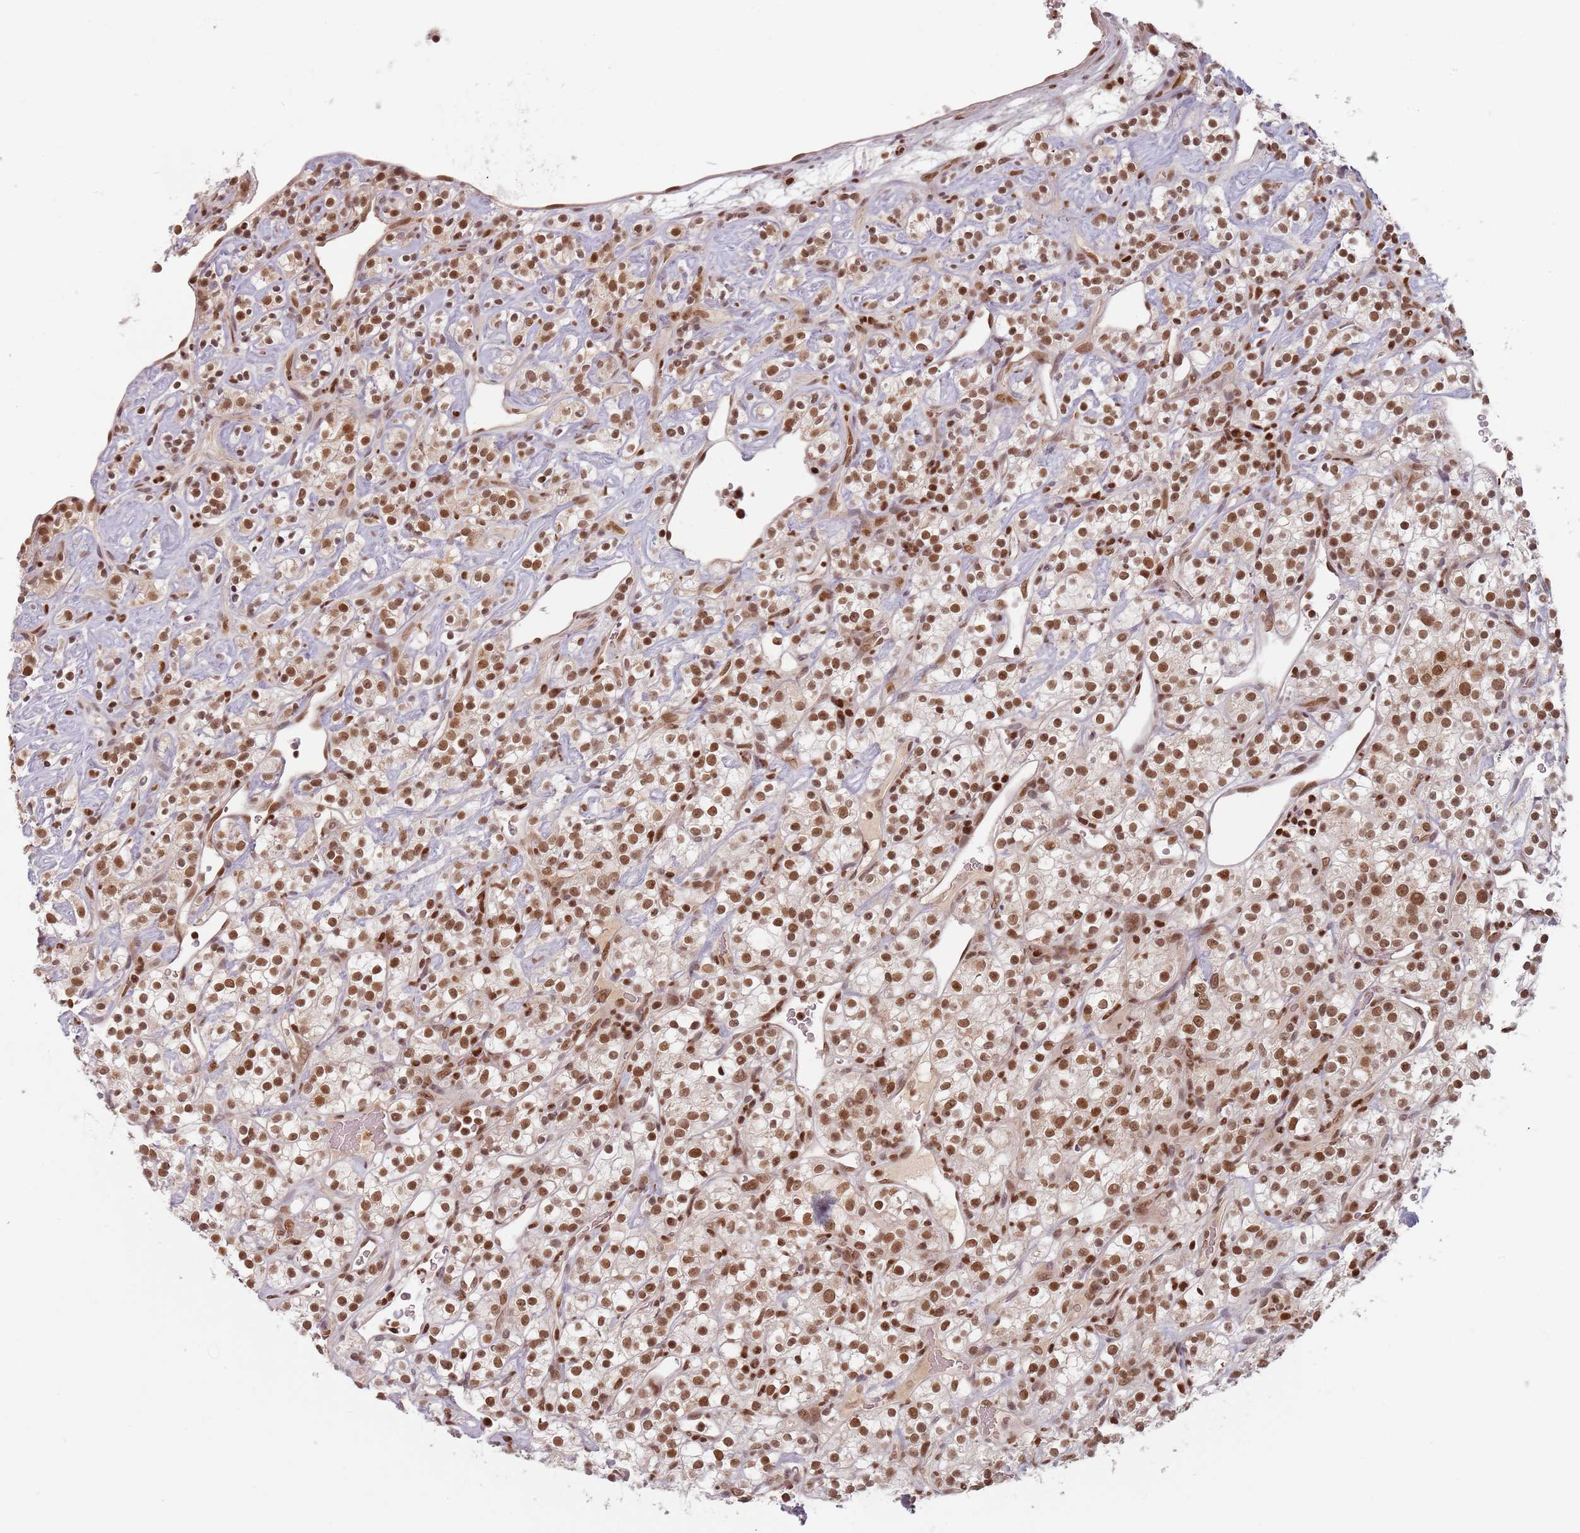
{"staining": {"intensity": "strong", "quantity": ">75%", "location": "nuclear"}, "tissue": "renal cancer", "cell_type": "Tumor cells", "image_type": "cancer", "snomed": [{"axis": "morphology", "description": "Adenocarcinoma, NOS"}, {"axis": "topography", "description": "Kidney"}], "caption": "An image of human renal cancer (adenocarcinoma) stained for a protein demonstrates strong nuclear brown staining in tumor cells.", "gene": "NUP50", "patient": {"sex": "male", "age": 77}}